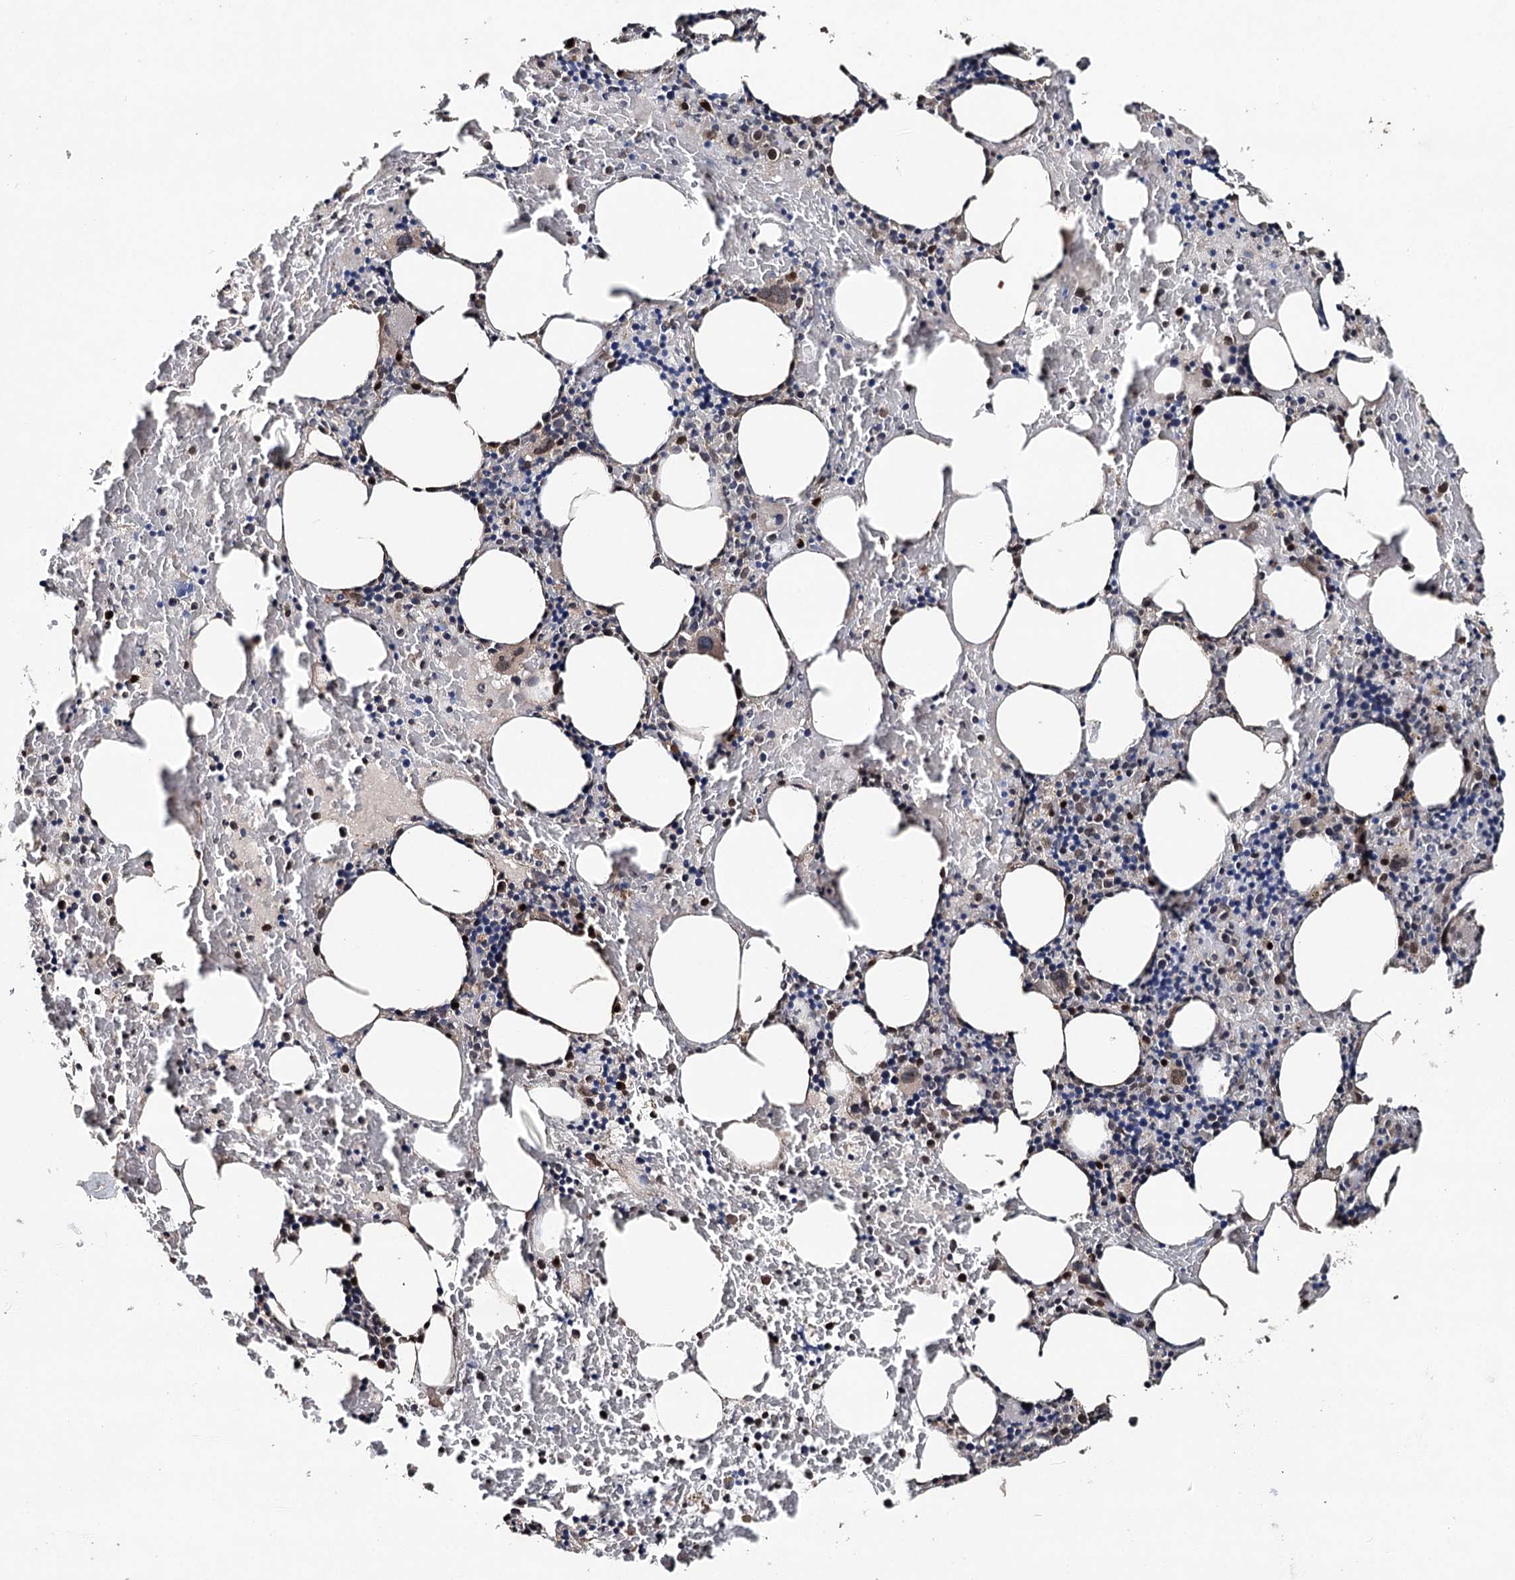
{"staining": {"intensity": "moderate", "quantity": "<25%", "location": "cytoplasmic/membranous,nuclear"}, "tissue": "bone marrow", "cell_type": "Hematopoietic cells", "image_type": "normal", "snomed": [{"axis": "morphology", "description": "Normal tissue, NOS"}, {"axis": "topography", "description": "Bone marrow"}], "caption": "A high-resolution micrograph shows IHC staining of benign bone marrow, which displays moderate cytoplasmic/membranous,nuclear positivity in about <25% of hematopoietic cells. Using DAB (brown) and hematoxylin (blue) stains, captured at high magnification using brightfield microscopy.", "gene": "NOPCHAP1", "patient": {"sex": "male", "age": 62}}